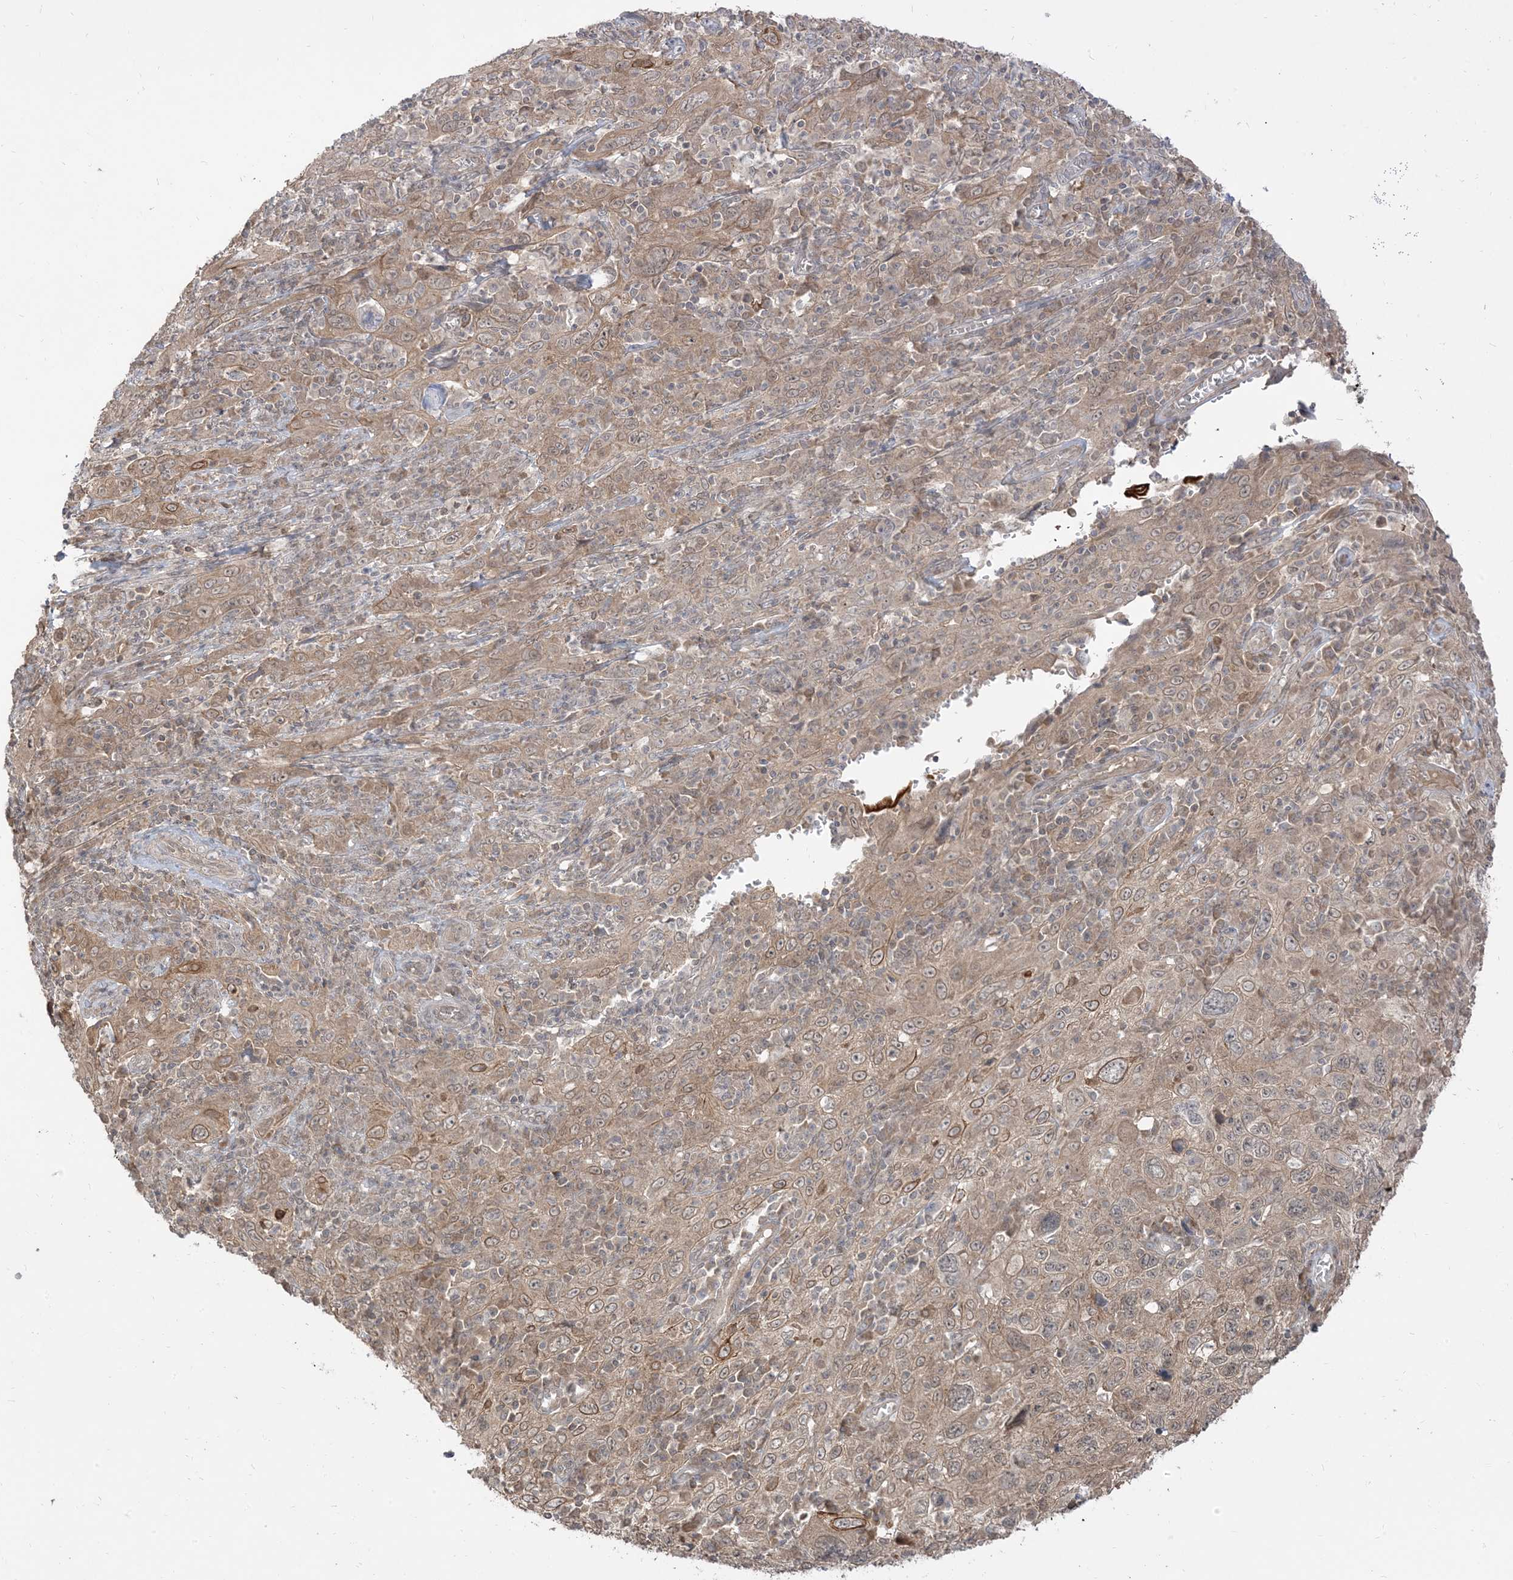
{"staining": {"intensity": "moderate", "quantity": "<25%", "location": "cytoplasmic/membranous"}, "tissue": "cervical cancer", "cell_type": "Tumor cells", "image_type": "cancer", "snomed": [{"axis": "morphology", "description": "Squamous cell carcinoma, NOS"}, {"axis": "topography", "description": "Cervix"}], "caption": "Human cervical squamous cell carcinoma stained with a protein marker displays moderate staining in tumor cells.", "gene": "TBCC", "patient": {"sex": "female", "age": 46}}